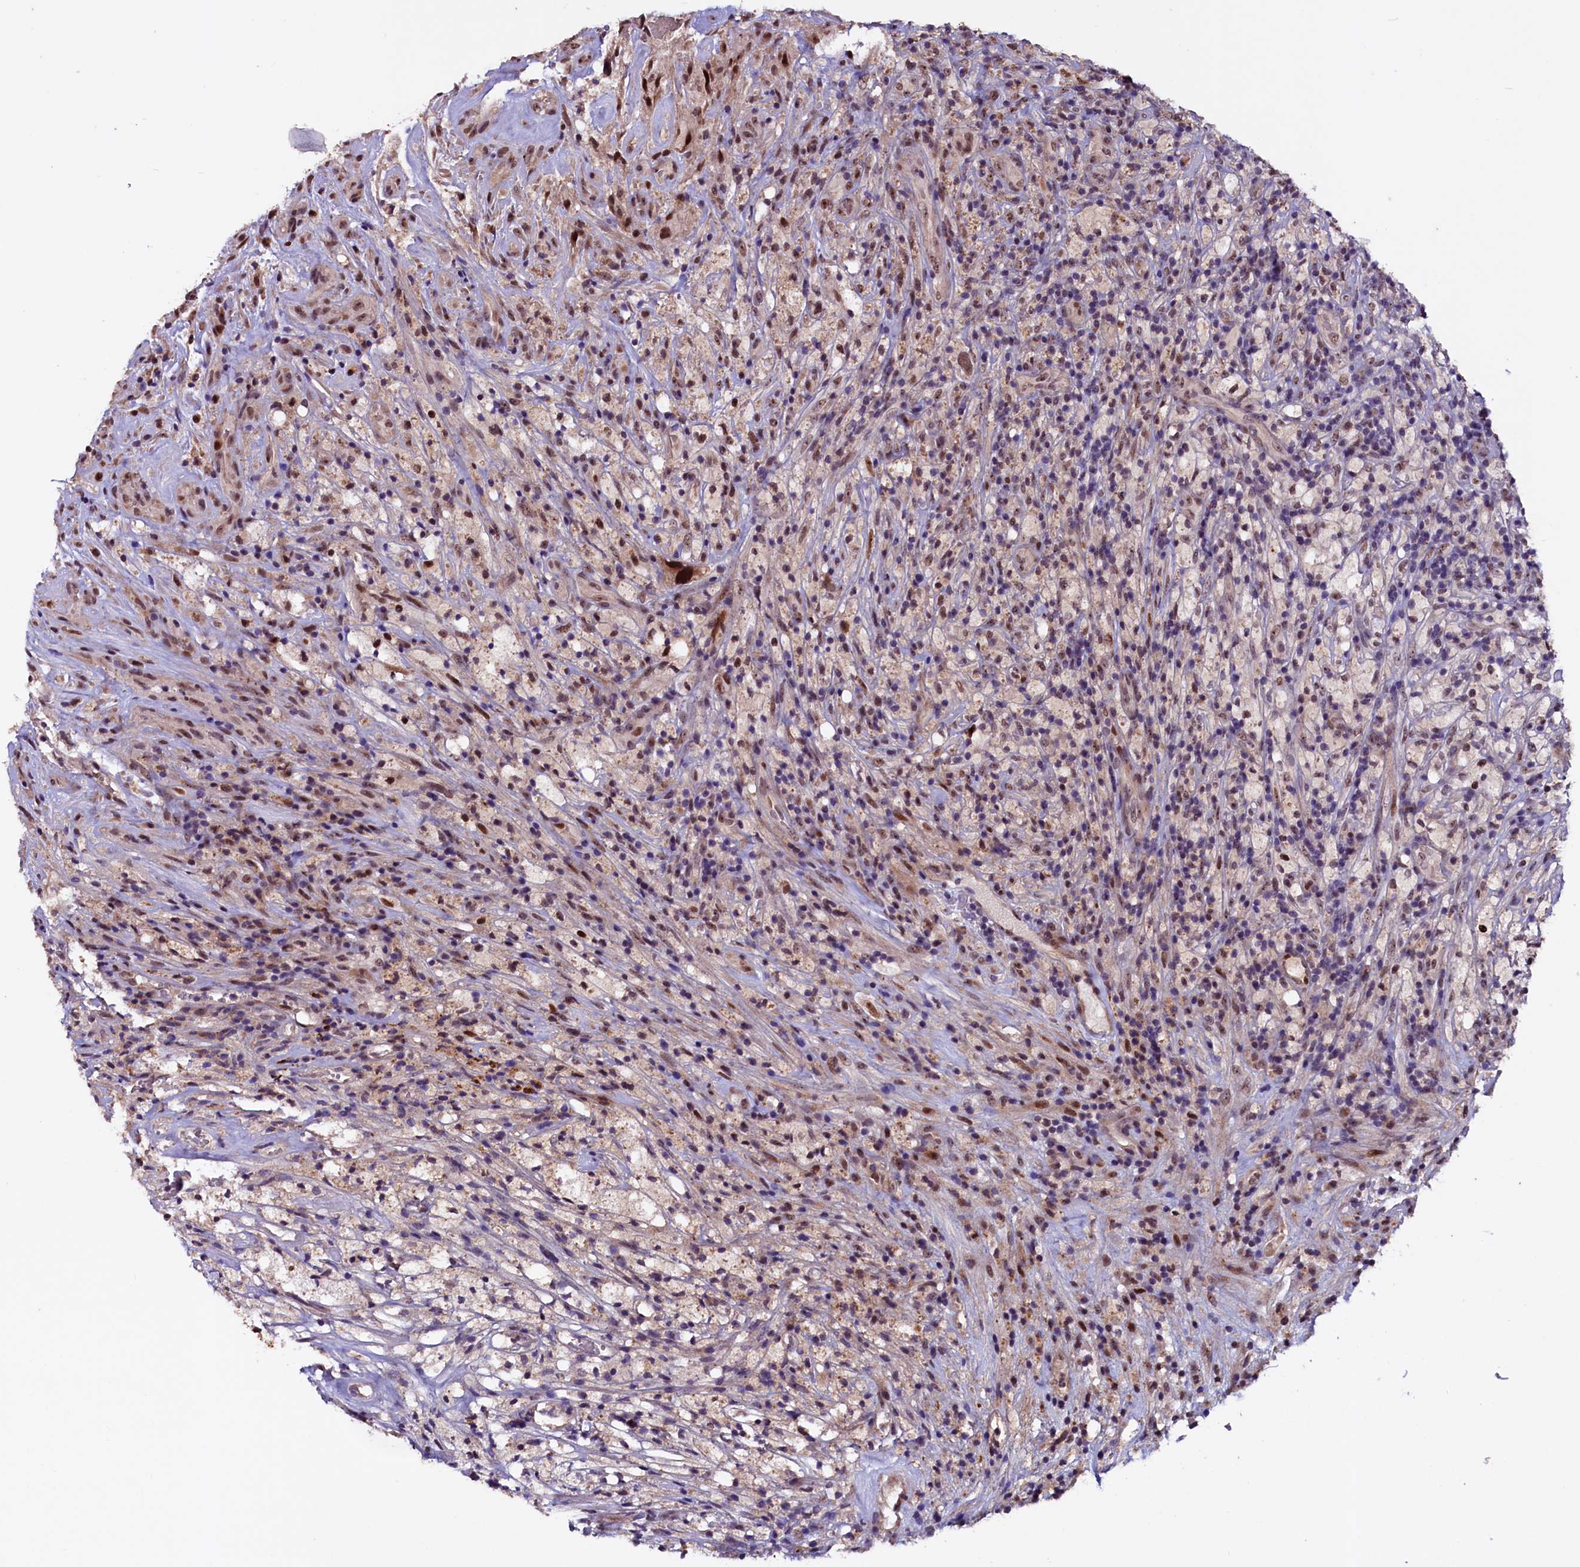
{"staining": {"intensity": "moderate", "quantity": "25%-75%", "location": "nuclear"}, "tissue": "glioma", "cell_type": "Tumor cells", "image_type": "cancer", "snomed": [{"axis": "morphology", "description": "Glioma, malignant, High grade"}, {"axis": "topography", "description": "Brain"}], "caption": "Malignant glioma (high-grade) stained with a brown dye displays moderate nuclear positive positivity in approximately 25%-75% of tumor cells.", "gene": "RNMT", "patient": {"sex": "male", "age": 69}}